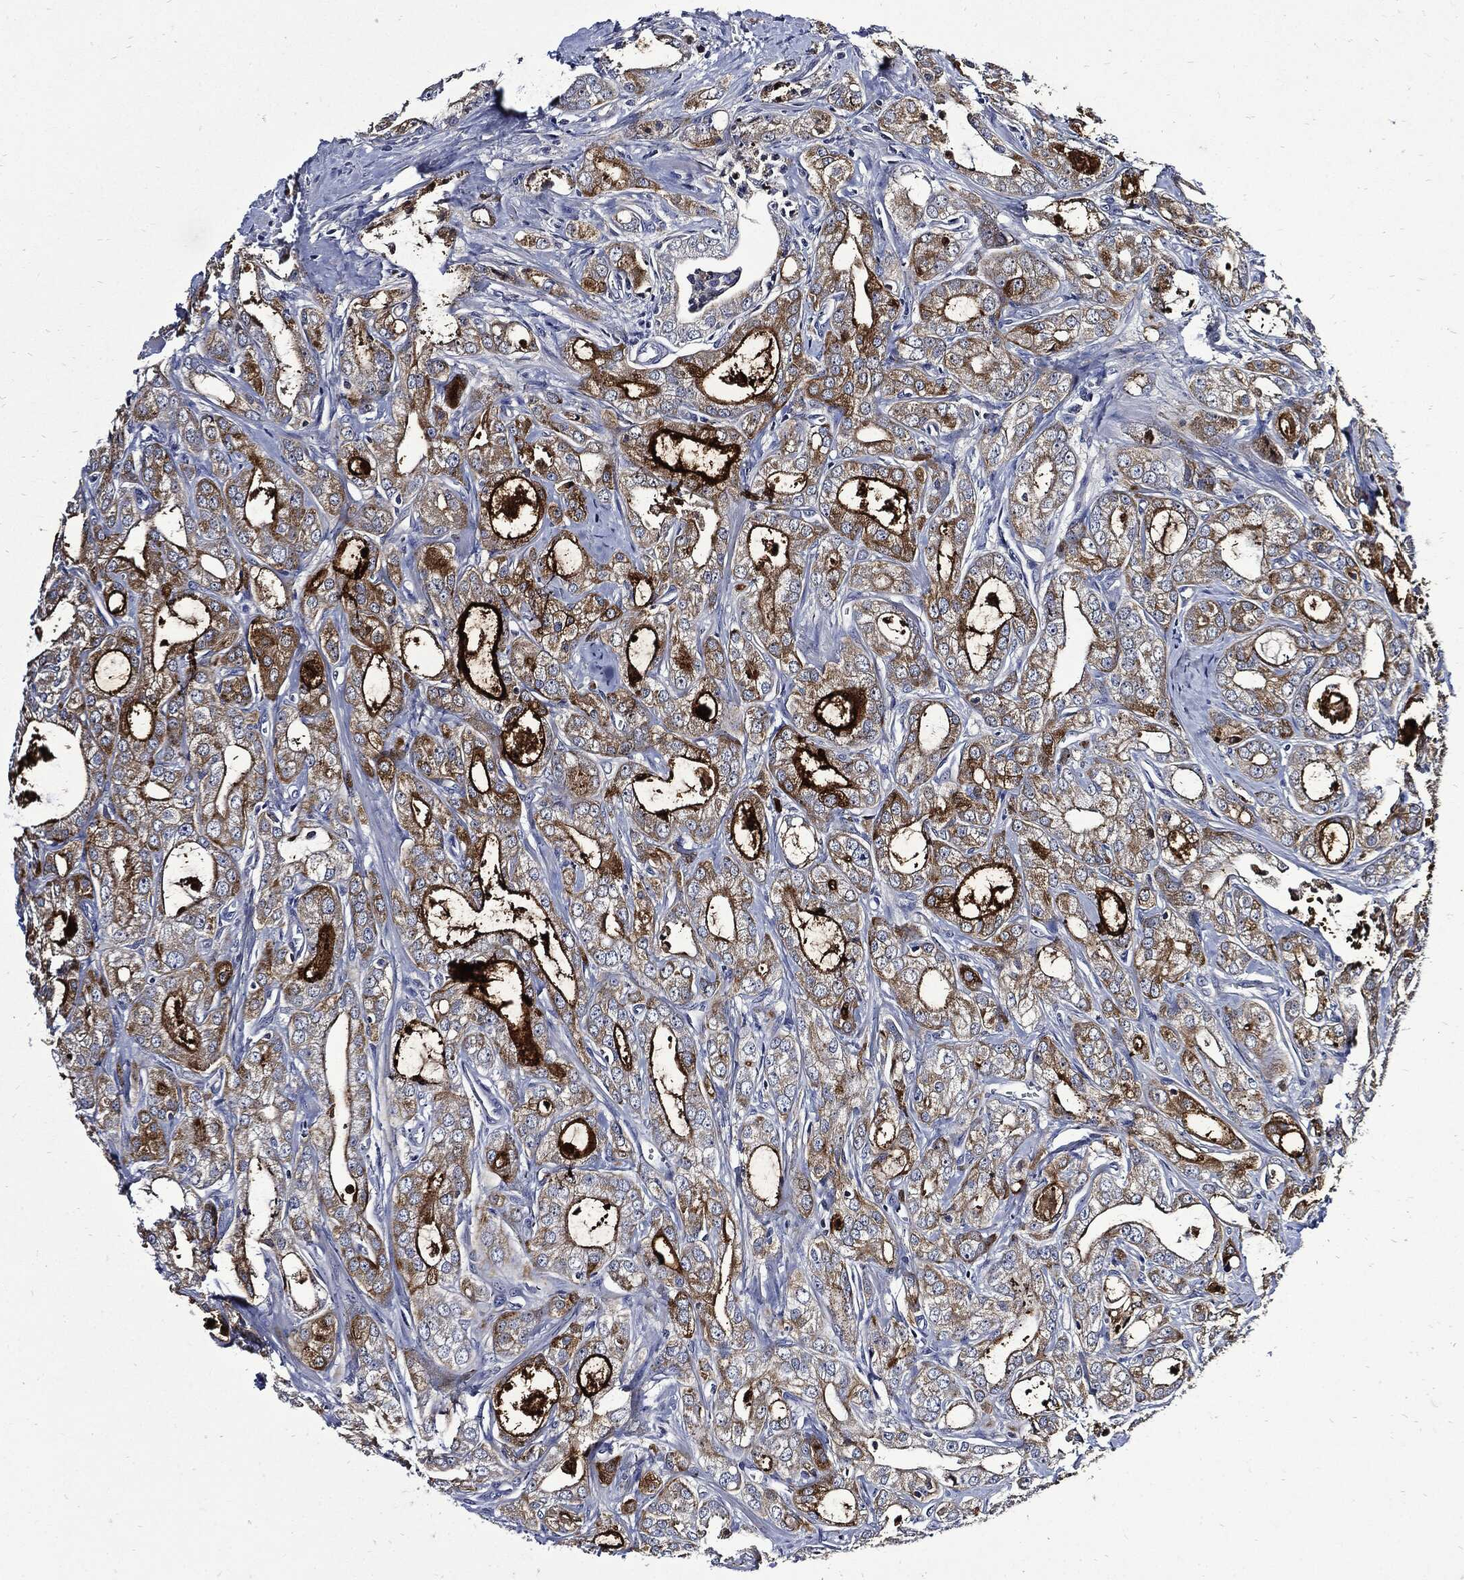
{"staining": {"intensity": "moderate", "quantity": "25%-75%", "location": "cytoplasmic/membranous"}, "tissue": "prostate cancer", "cell_type": "Tumor cells", "image_type": "cancer", "snomed": [{"axis": "morphology", "description": "Adenocarcinoma, NOS"}, {"axis": "morphology", "description": "Adenocarcinoma, High grade"}, {"axis": "topography", "description": "Prostate"}], "caption": "This is an image of IHC staining of adenocarcinoma (prostate), which shows moderate staining in the cytoplasmic/membranous of tumor cells.", "gene": "CPE", "patient": {"sex": "male", "age": 70}}